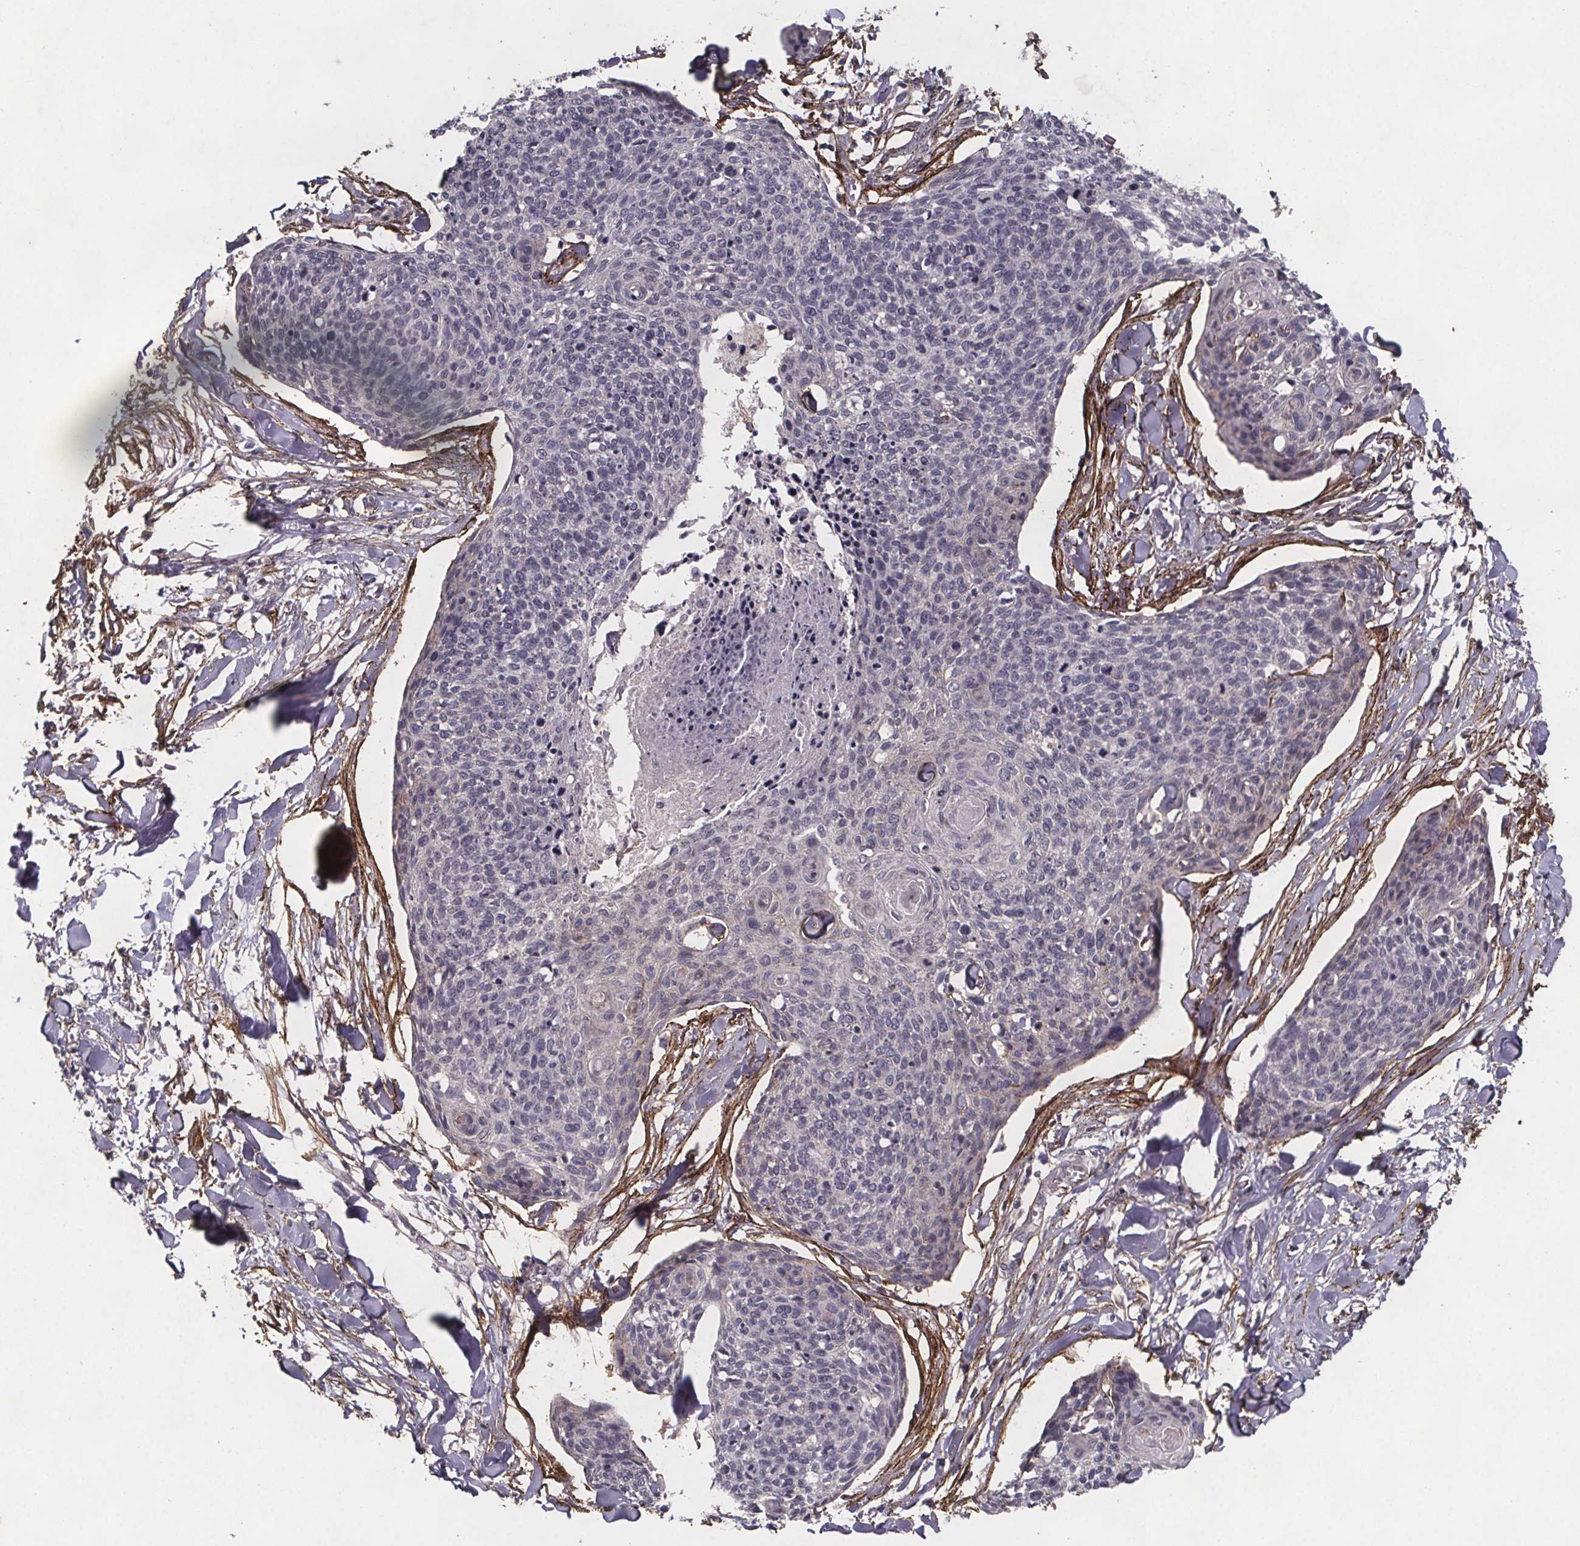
{"staining": {"intensity": "negative", "quantity": "none", "location": "none"}, "tissue": "skin cancer", "cell_type": "Tumor cells", "image_type": "cancer", "snomed": [{"axis": "morphology", "description": "Squamous cell carcinoma, NOS"}, {"axis": "topography", "description": "Skin"}, {"axis": "topography", "description": "Vulva"}], "caption": "Photomicrograph shows no significant protein expression in tumor cells of skin squamous cell carcinoma.", "gene": "PALLD", "patient": {"sex": "female", "age": 75}}